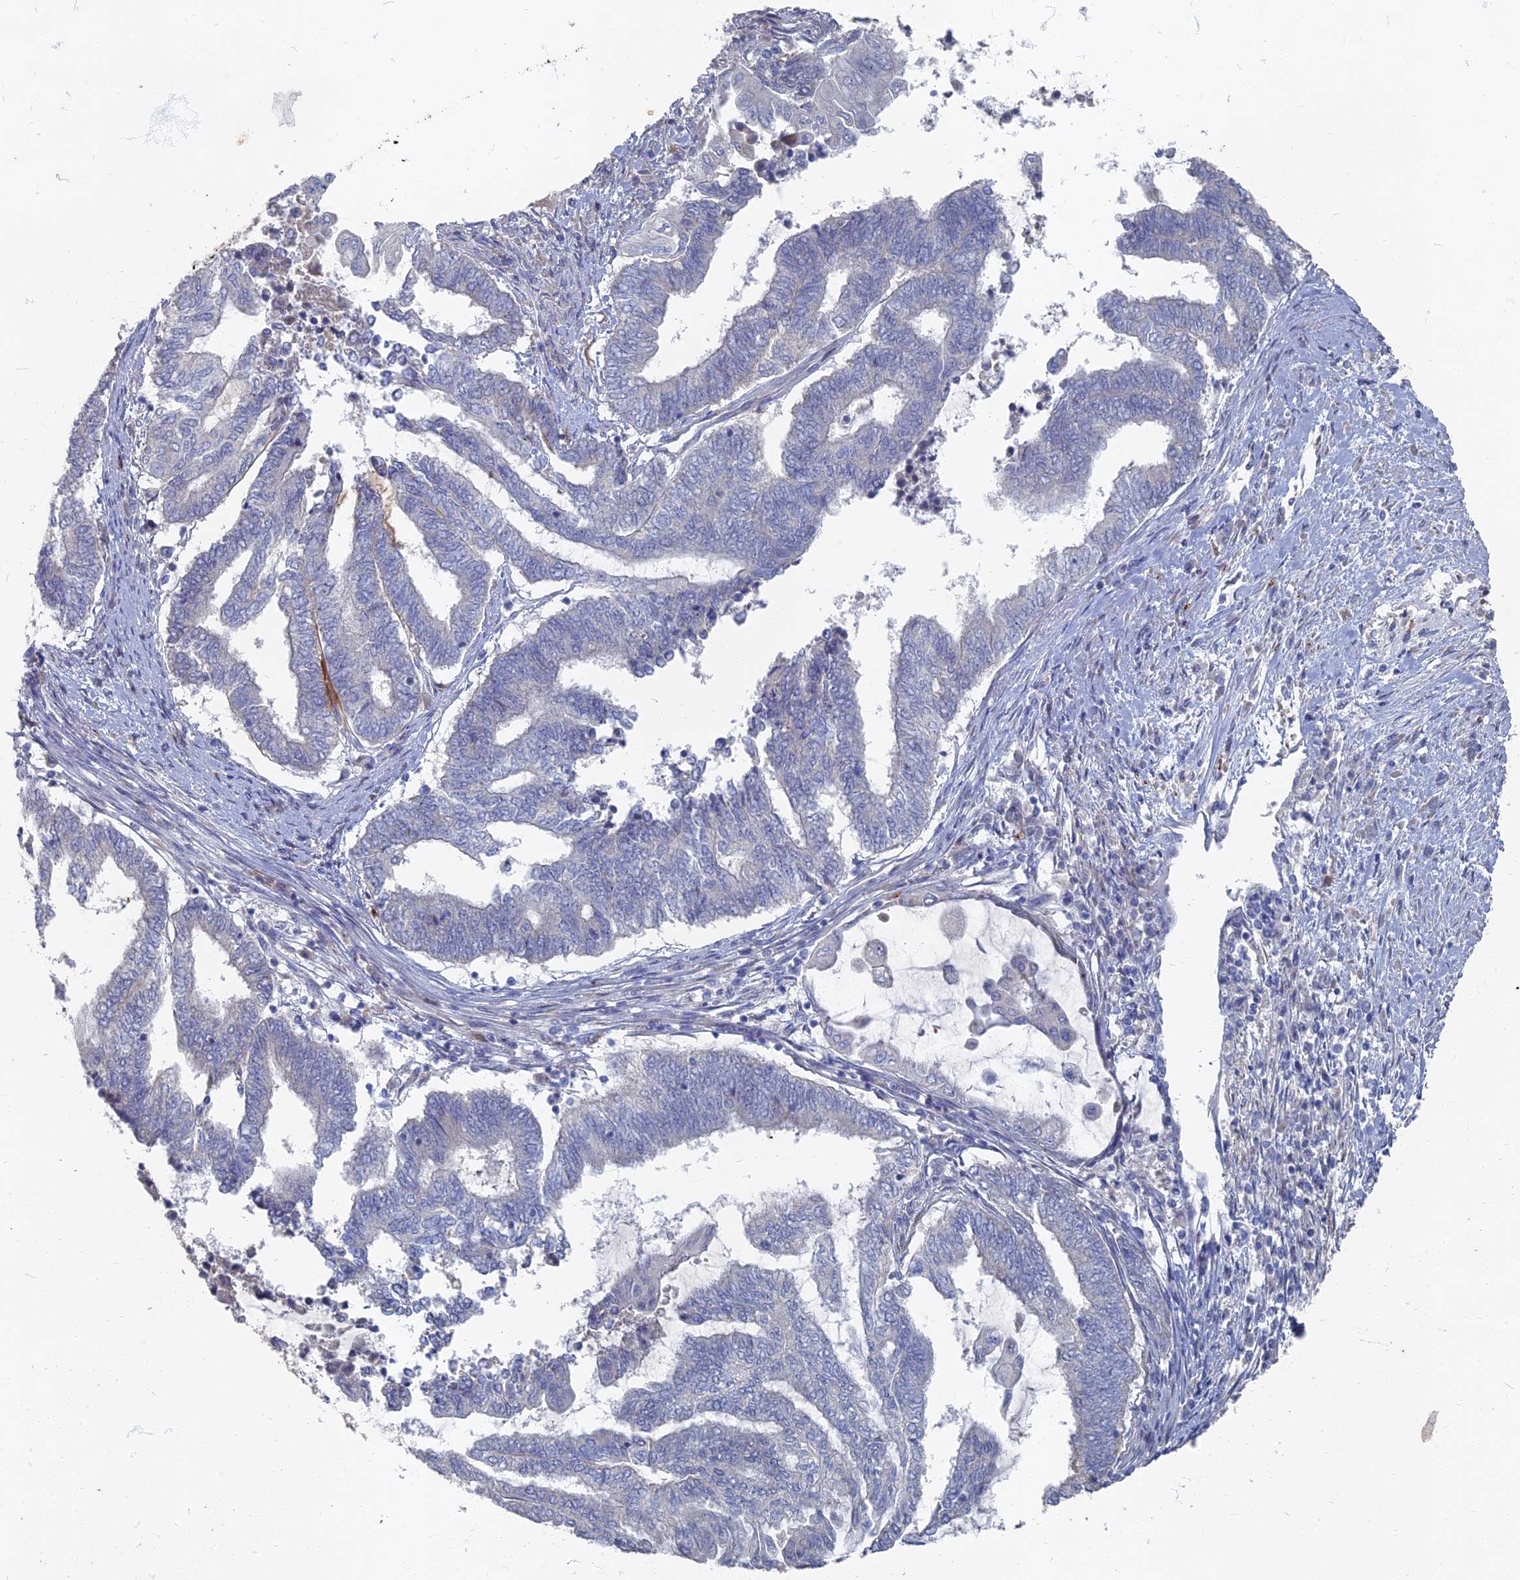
{"staining": {"intensity": "negative", "quantity": "none", "location": "none"}, "tissue": "endometrial cancer", "cell_type": "Tumor cells", "image_type": "cancer", "snomed": [{"axis": "morphology", "description": "Adenocarcinoma, NOS"}, {"axis": "topography", "description": "Uterus"}, {"axis": "topography", "description": "Endometrium"}], "caption": "DAB (3,3'-diaminobenzidine) immunohistochemical staining of adenocarcinoma (endometrial) displays no significant positivity in tumor cells.", "gene": "TMEM128", "patient": {"sex": "female", "age": 70}}